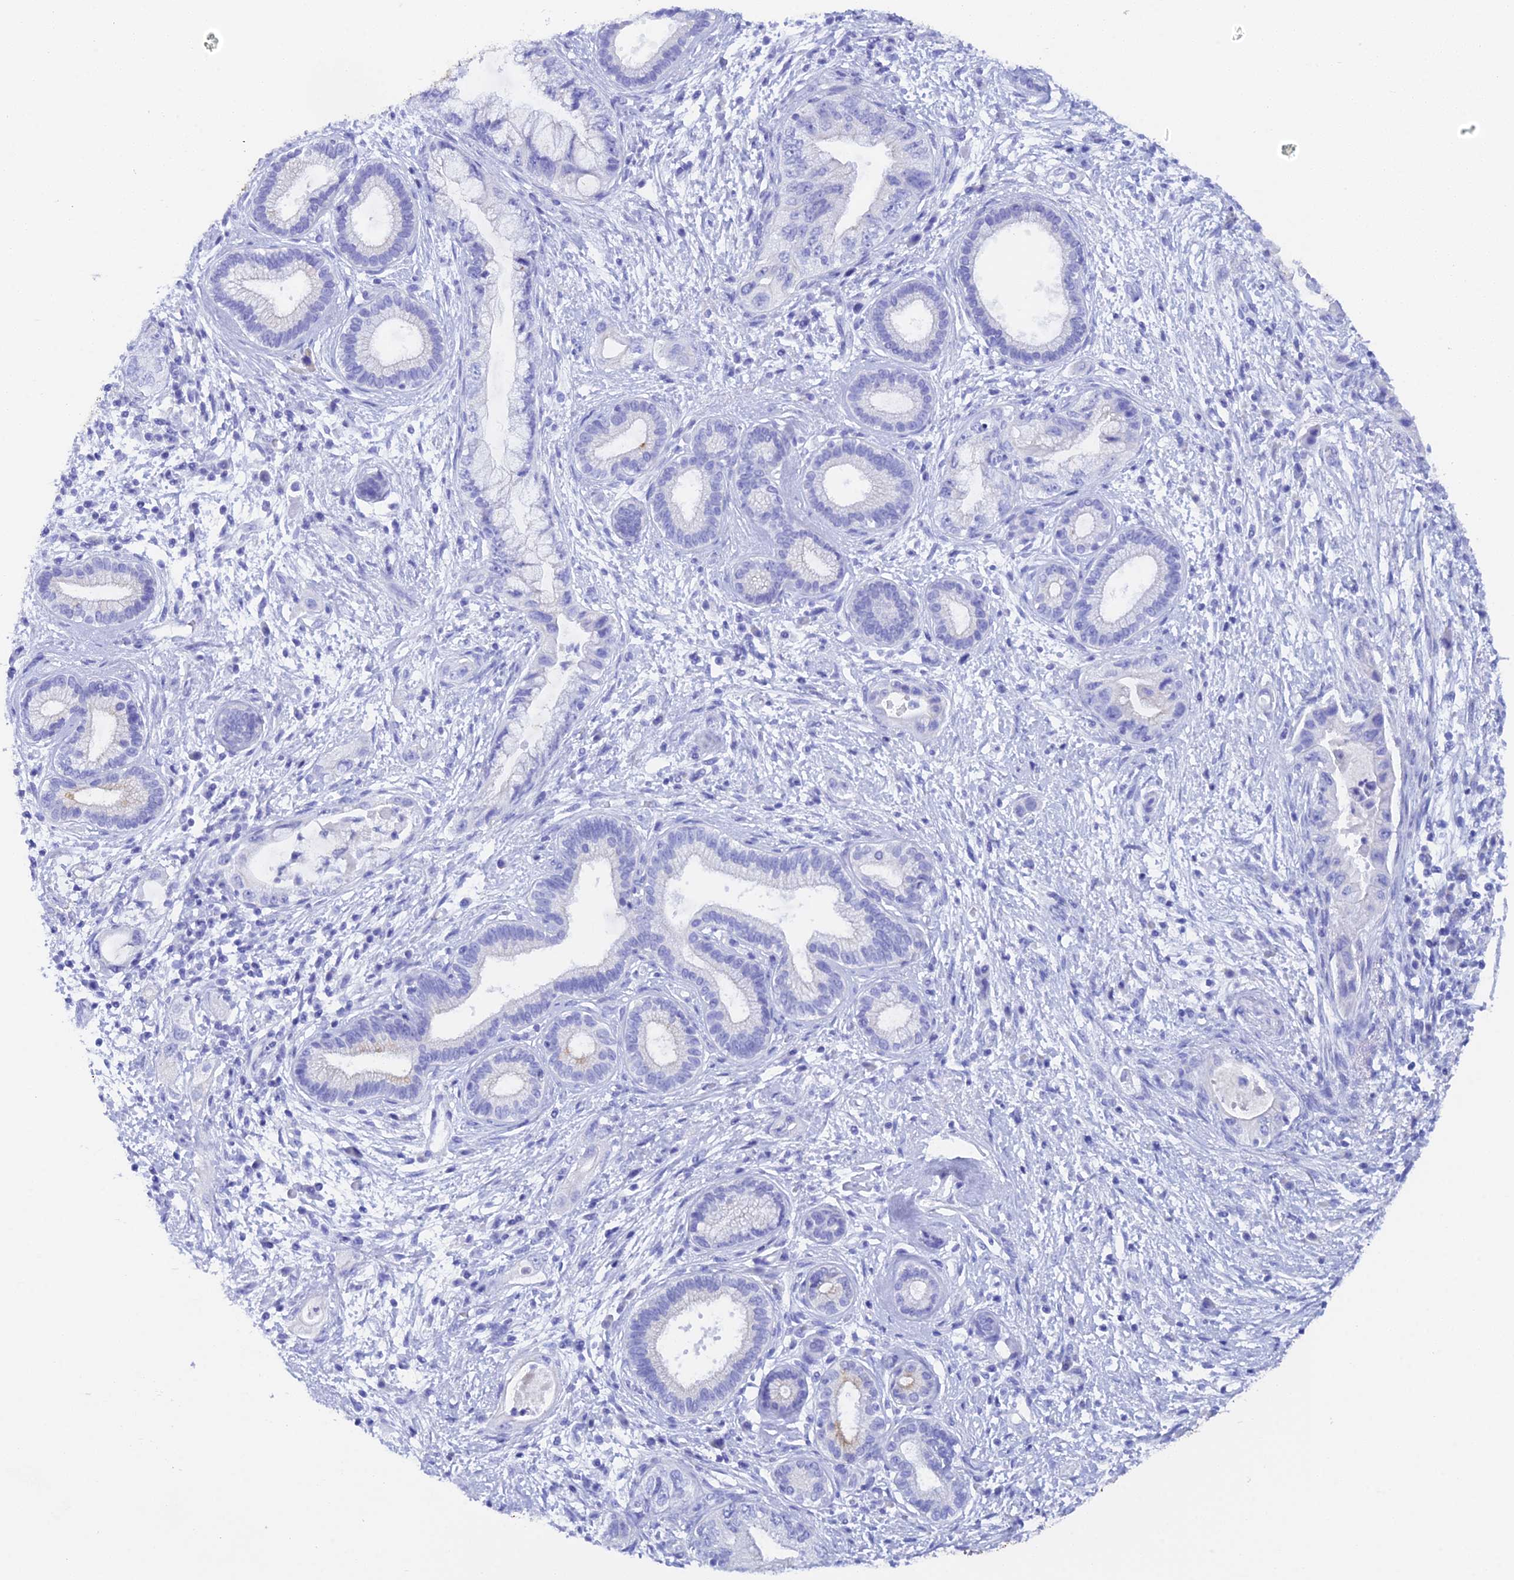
{"staining": {"intensity": "negative", "quantity": "none", "location": "none"}, "tissue": "pancreatic cancer", "cell_type": "Tumor cells", "image_type": "cancer", "snomed": [{"axis": "morphology", "description": "Adenocarcinoma, NOS"}, {"axis": "topography", "description": "Pancreas"}], "caption": "This image is of pancreatic adenocarcinoma stained with immunohistochemistry (IHC) to label a protein in brown with the nuclei are counter-stained blue. There is no staining in tumor cells. (DAB (3,3'-diaminobenzidine) IHC visualized using brightfield microscopy, high magnification).", "gene": "REG1A", "patient": {"sex": "female", "age": 73}}